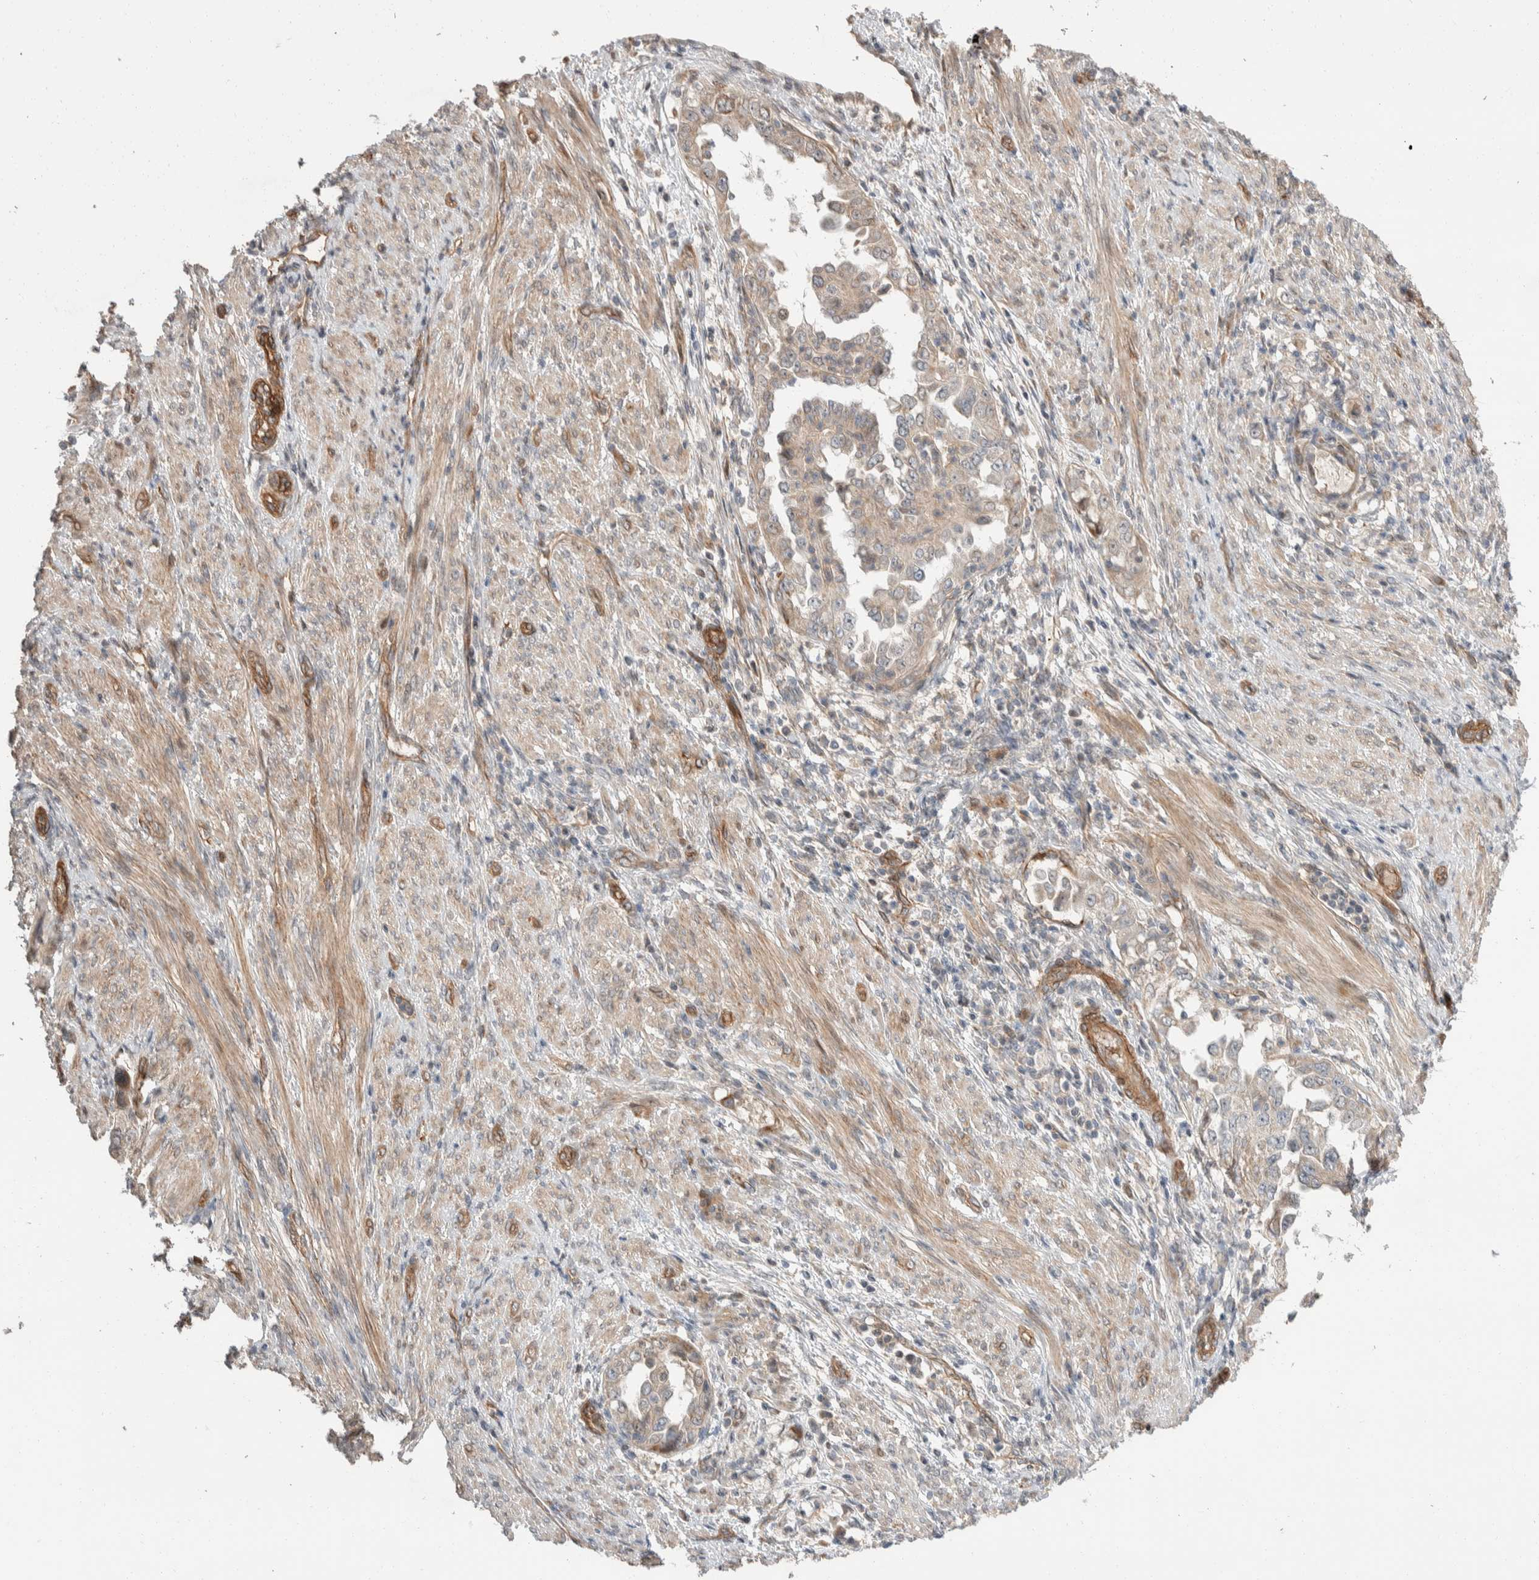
{"staining": {"intensity": "weak", "quantity": "25%-75%", "location": "cytoplasmic/membranous"}, "tissue": "endometrial cancer", "cell_type": "Tumor cells", "image_type": "cancer", "snomed": [{"axis": "morphology", "description": "Adenocarcinoma, NOS"}, {"axis": "topography", "description": "Endometrium"}], "caption": "A low amount of weak cytoplasmic/membranous expression is seen in about 25%-75% of tumor cells in adenocarcinoma (endometrial) tissue. (IHC, brightfield microscopy, high magnification).", "gene": "ERC1", "patient": {"sex": "female", "age": 85}}